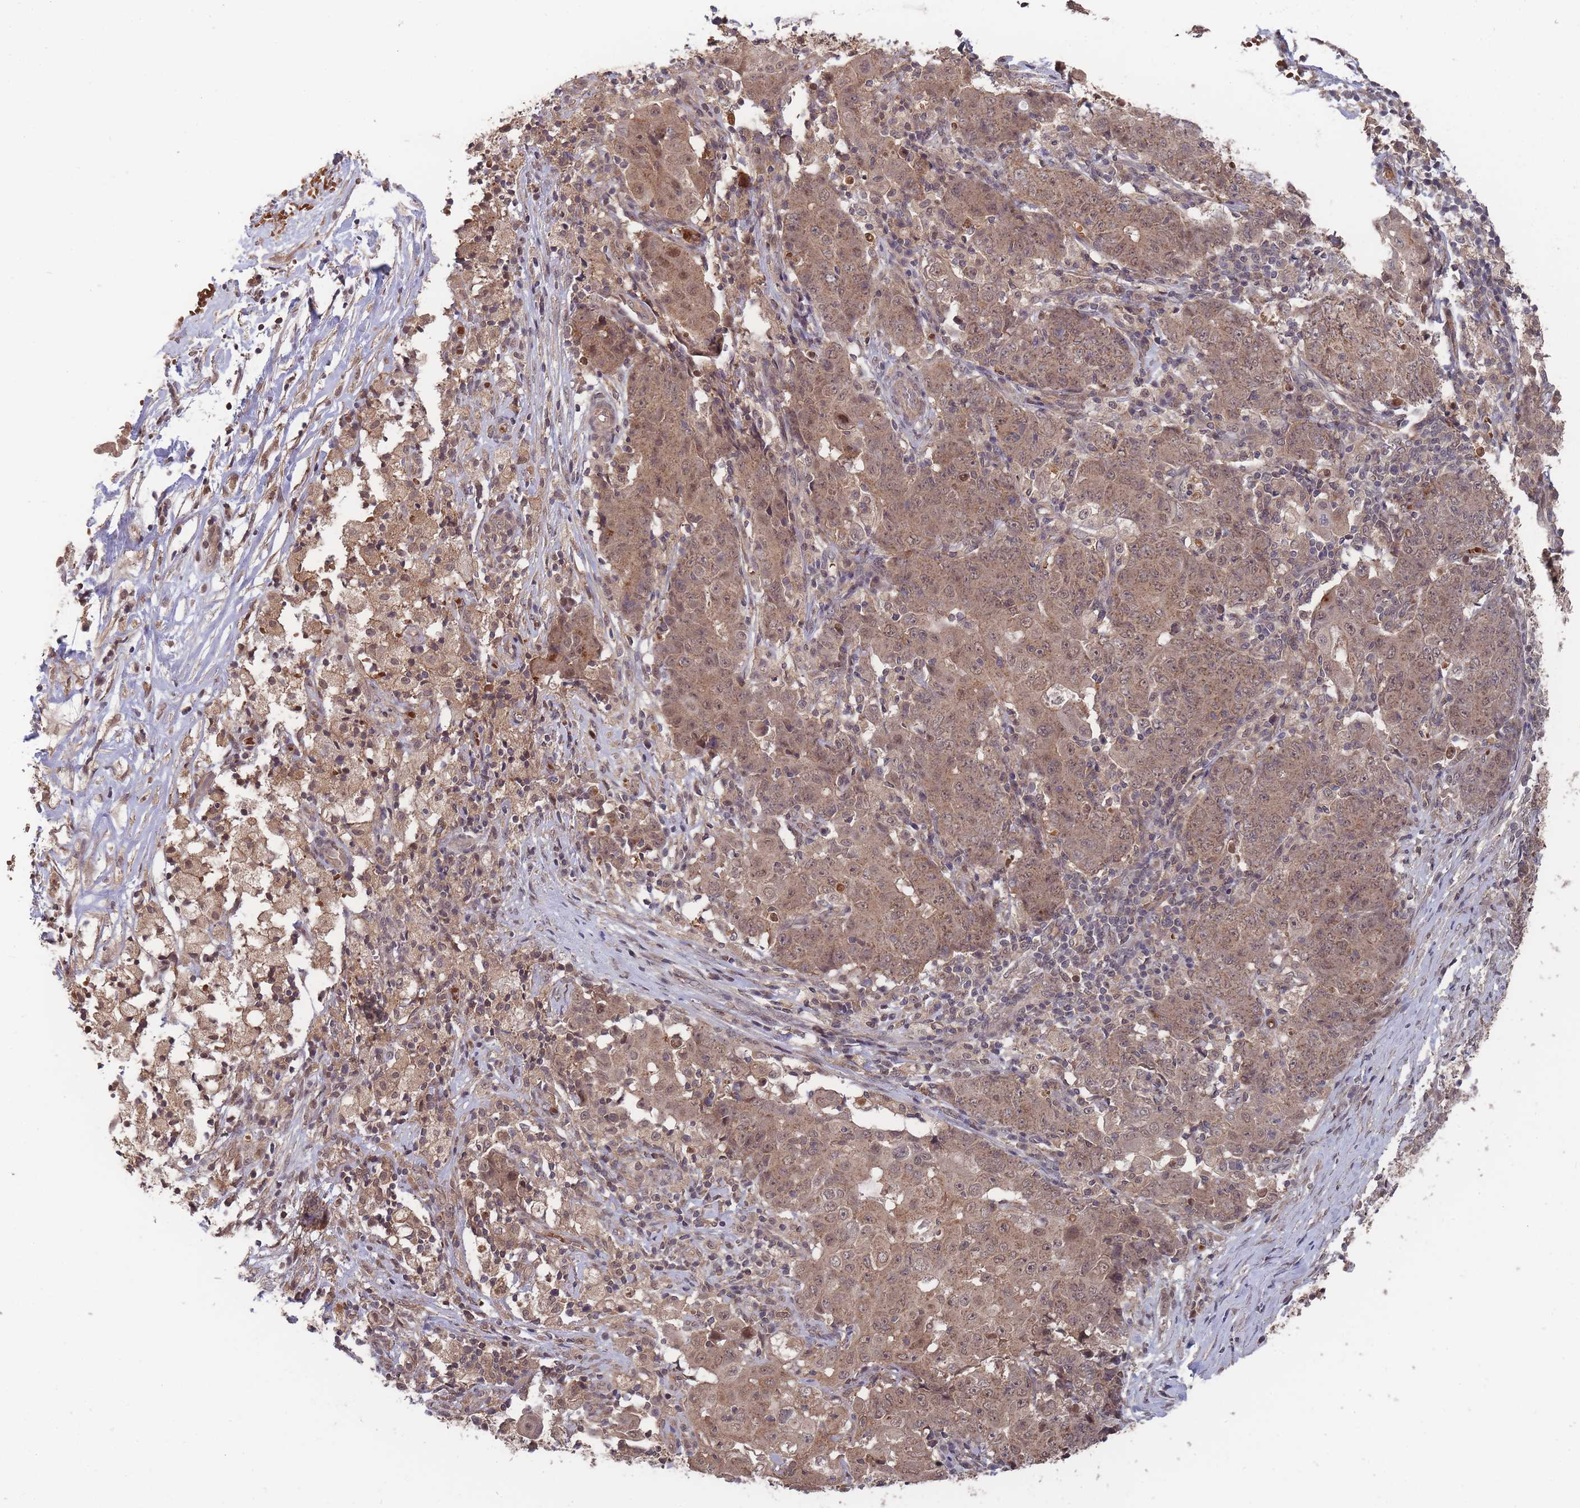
{"staining": {"intensity": "moderate", "quantity": ">75%", "location": "cytoplasmic/membranous,nuclear"}, "tissue": "ovarian cancer", "cell_type": "Tumor cells", "image_type": "cancer", "snomed": [{"axis": "morphology", "description": "Carcinoma, endometroid"}, {"axis": "topography", "description": "Ovary"}], "caption": "Tumor cells exhibit medium levels of moderate cytoplasmic/membranous and nuclear positivity in approximately >75% of cells in human endometroid carcinoma (ovarian).", "gene": "SF3B1", "patient": {"sex": "female", "age": 42}}